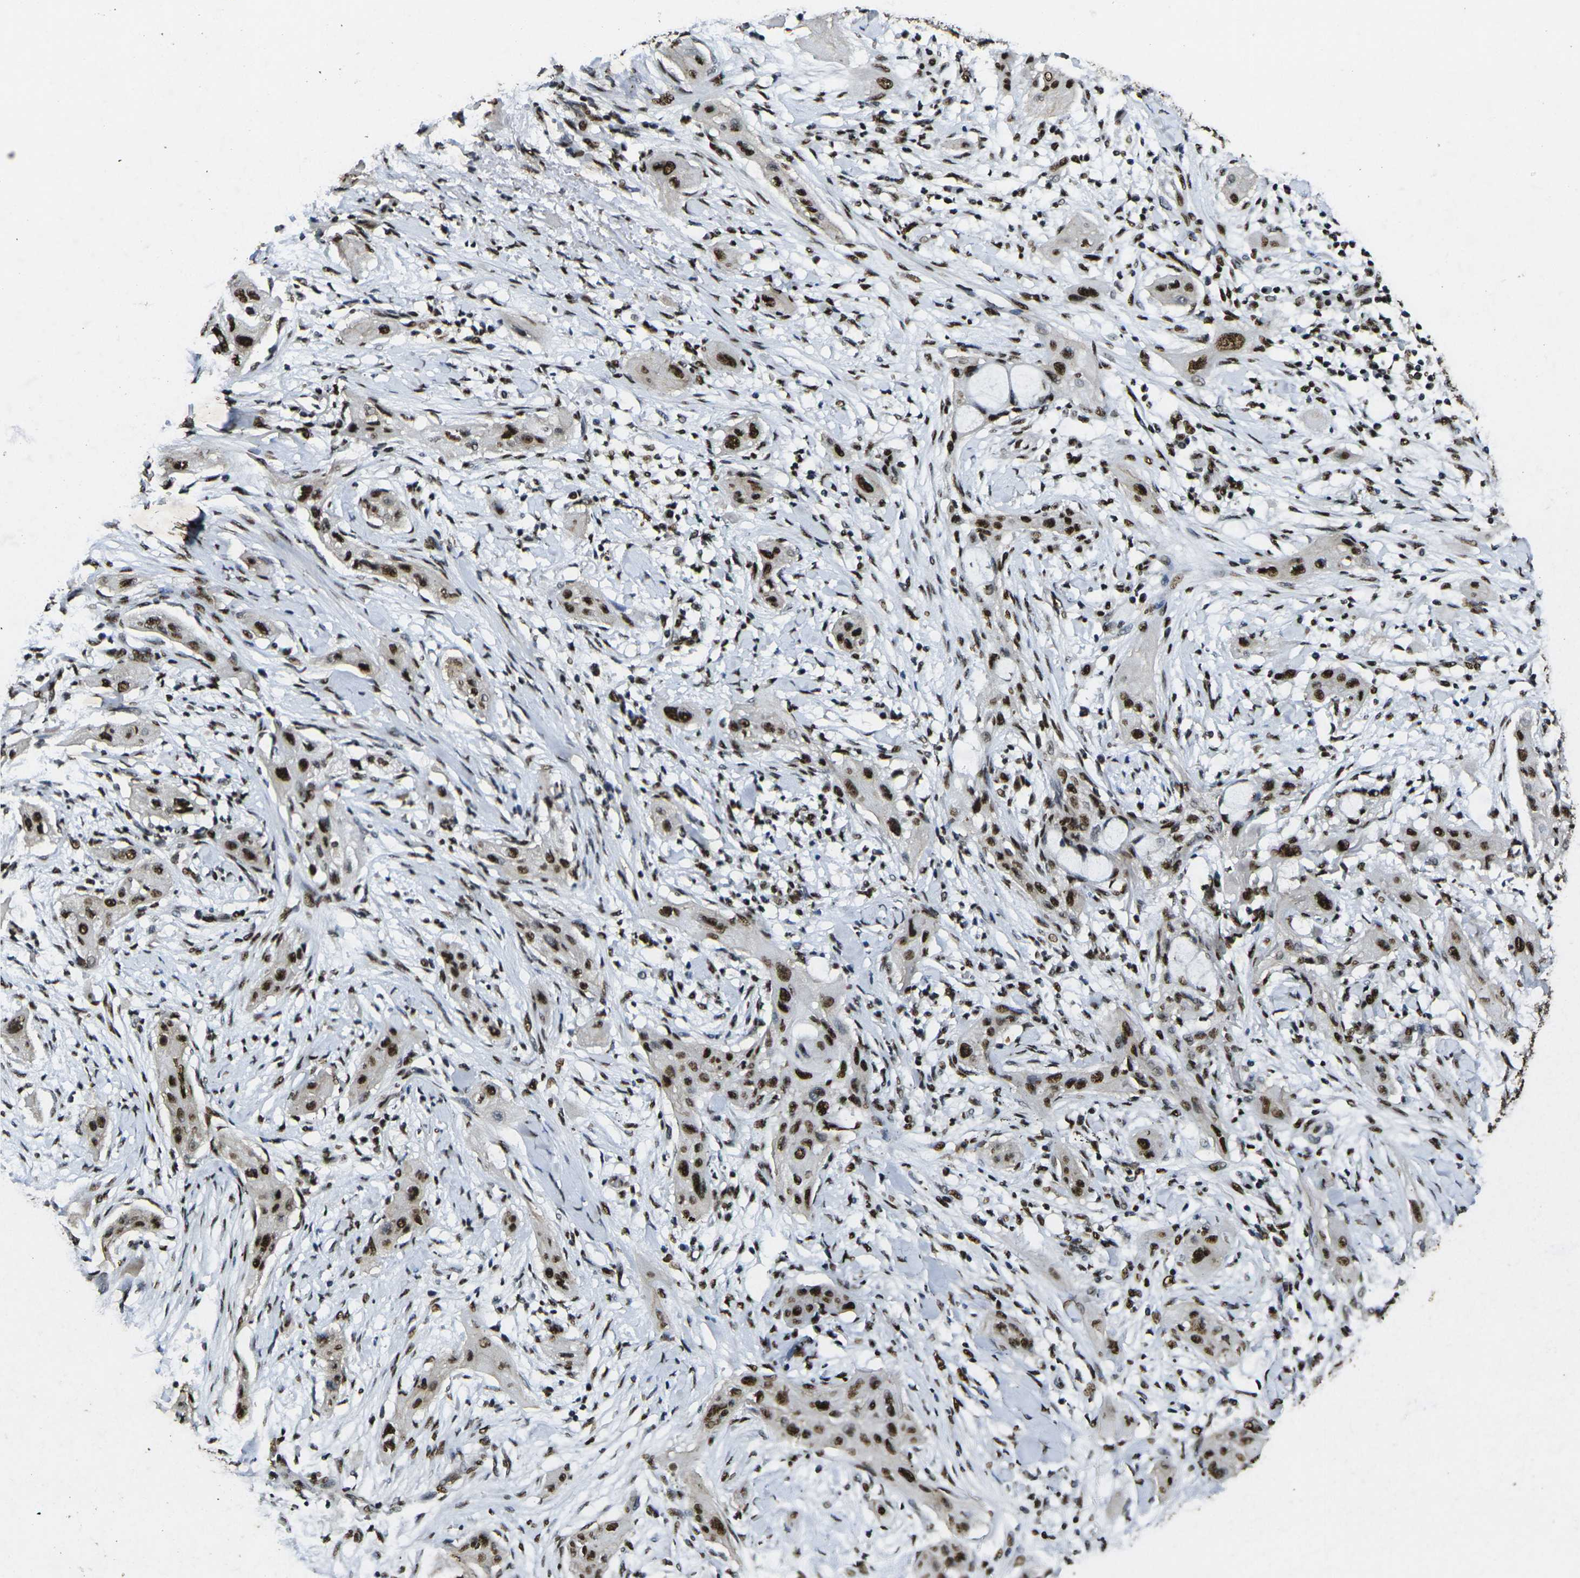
{"staining": {"intensity": "strong", "quantity": ">75%", "location": "nuclear"}, "tissue": "lung cancer", "cell_type": "Tumor cells", "image_type": "cancer", "snomed": [{"axis": "morphology", "description": "Squamous cell carcinoma, NOS"}, {"axis": "topography", "description": "Lung"}], "caption": "IHC (DAB (3,3'-diaminobenzidine)) staining of human lung squamous cell carcinoma reveals strong nuclear protein expression in approximately >75% of tumor cells. (DAB IHC, brown staining for protein, blue staining for nuclei).", "gene": "SMARCC1", "patient": {"sex": "female", "age": 47}}